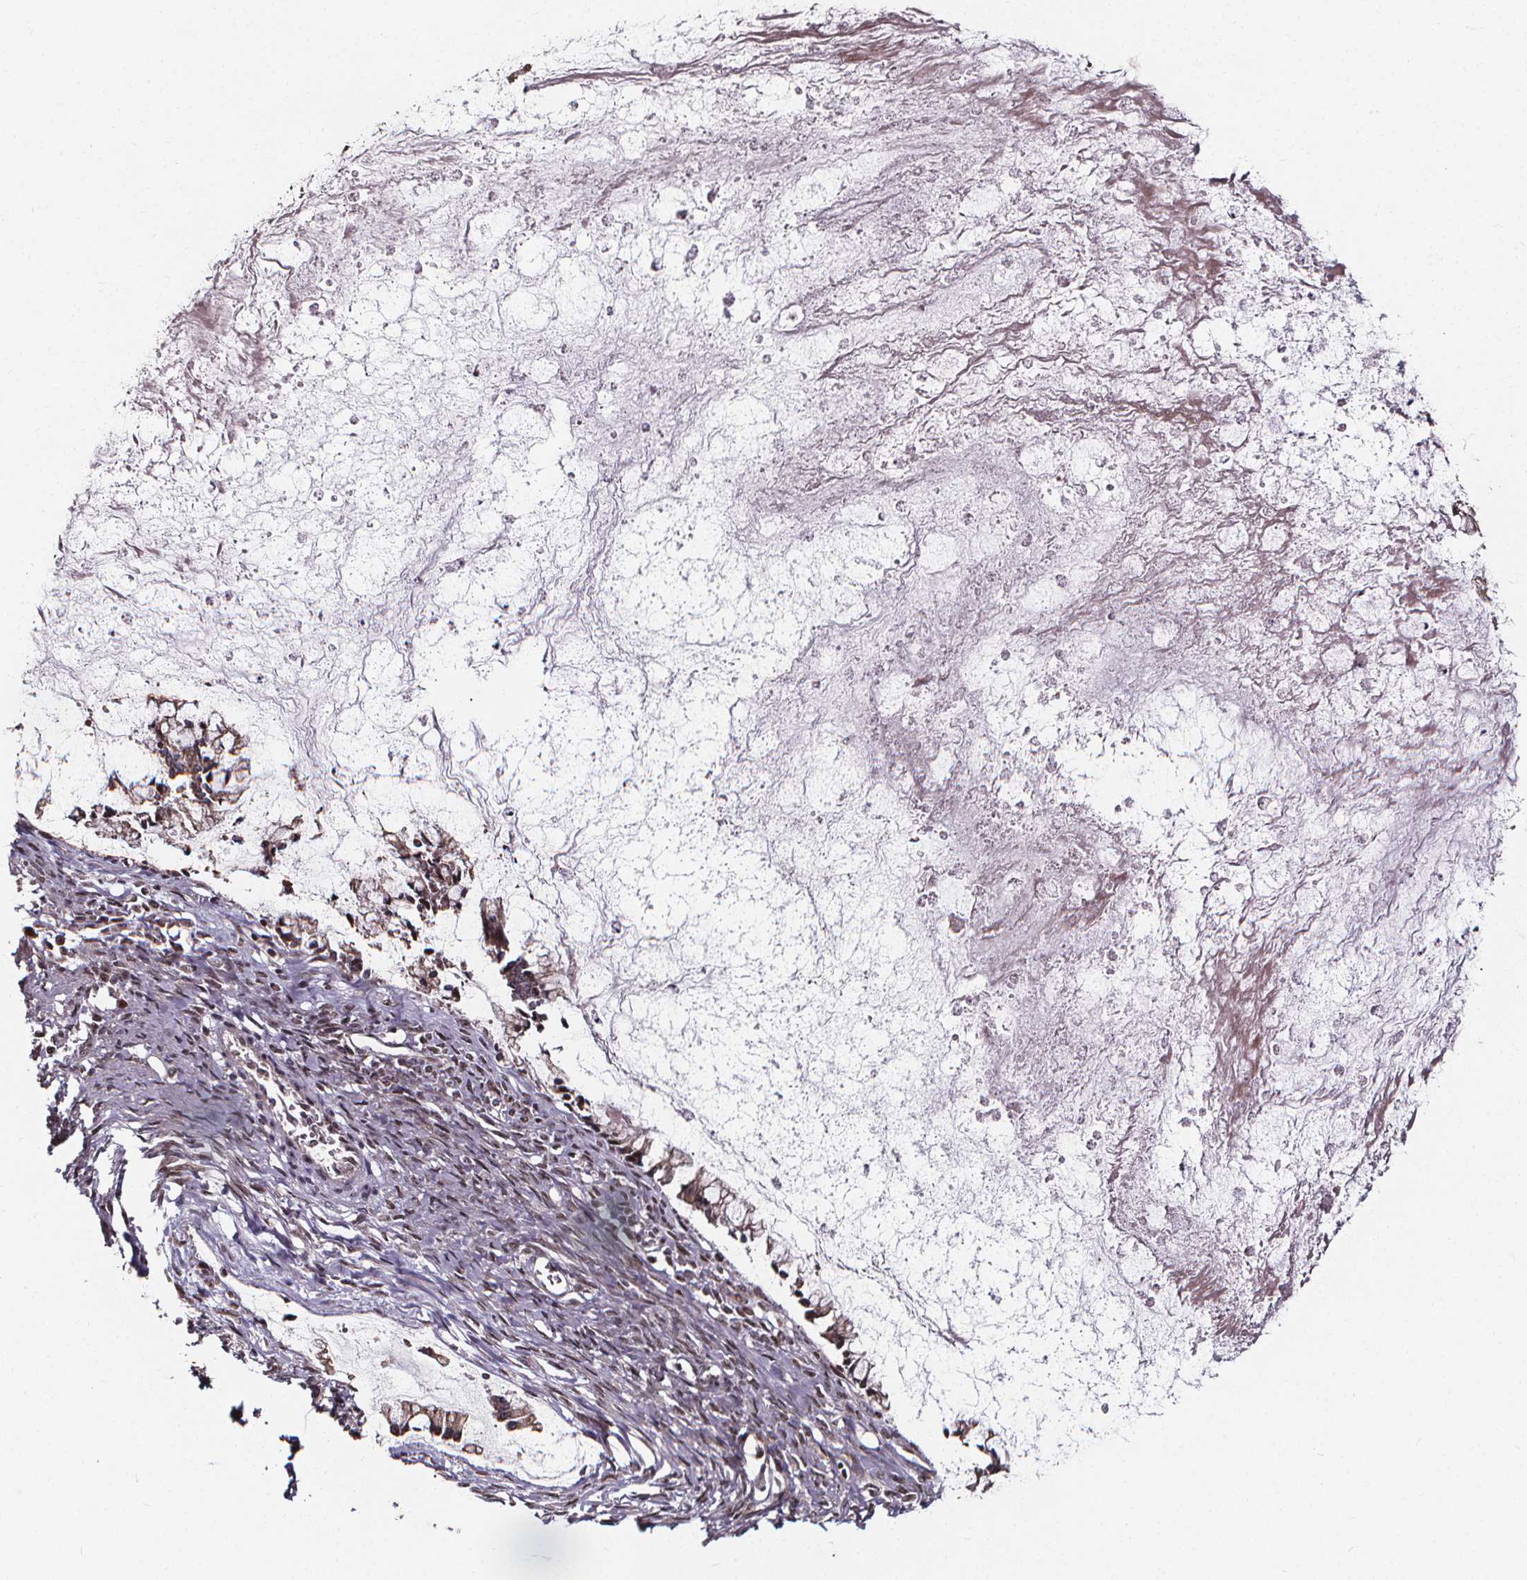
{"staining": {"intensity": "weak", "quantity": "25%-75%", "location": "cytoplasmic/membranous,nuclear"}, "tissue": "ovarian cancer", "cell_type": "Tumor cells", "image_type": "cancer", "snomed": [{"axis": "morphology", "description": "Cystadenocarcinoma, mucinous, NOS"}, {"axis": "topography", "description": "Ovary"}], "caption": "This micrograph exhibits immunohistochemistry staining of human ovarian mucinous cystadenocarcinoma, with low weak cytoplasmic/membranous and nuclear staining in about 25%-75% of tumor cells.", "gene": "DDIT3", "patient": {"sex": "female", "age": 67}}